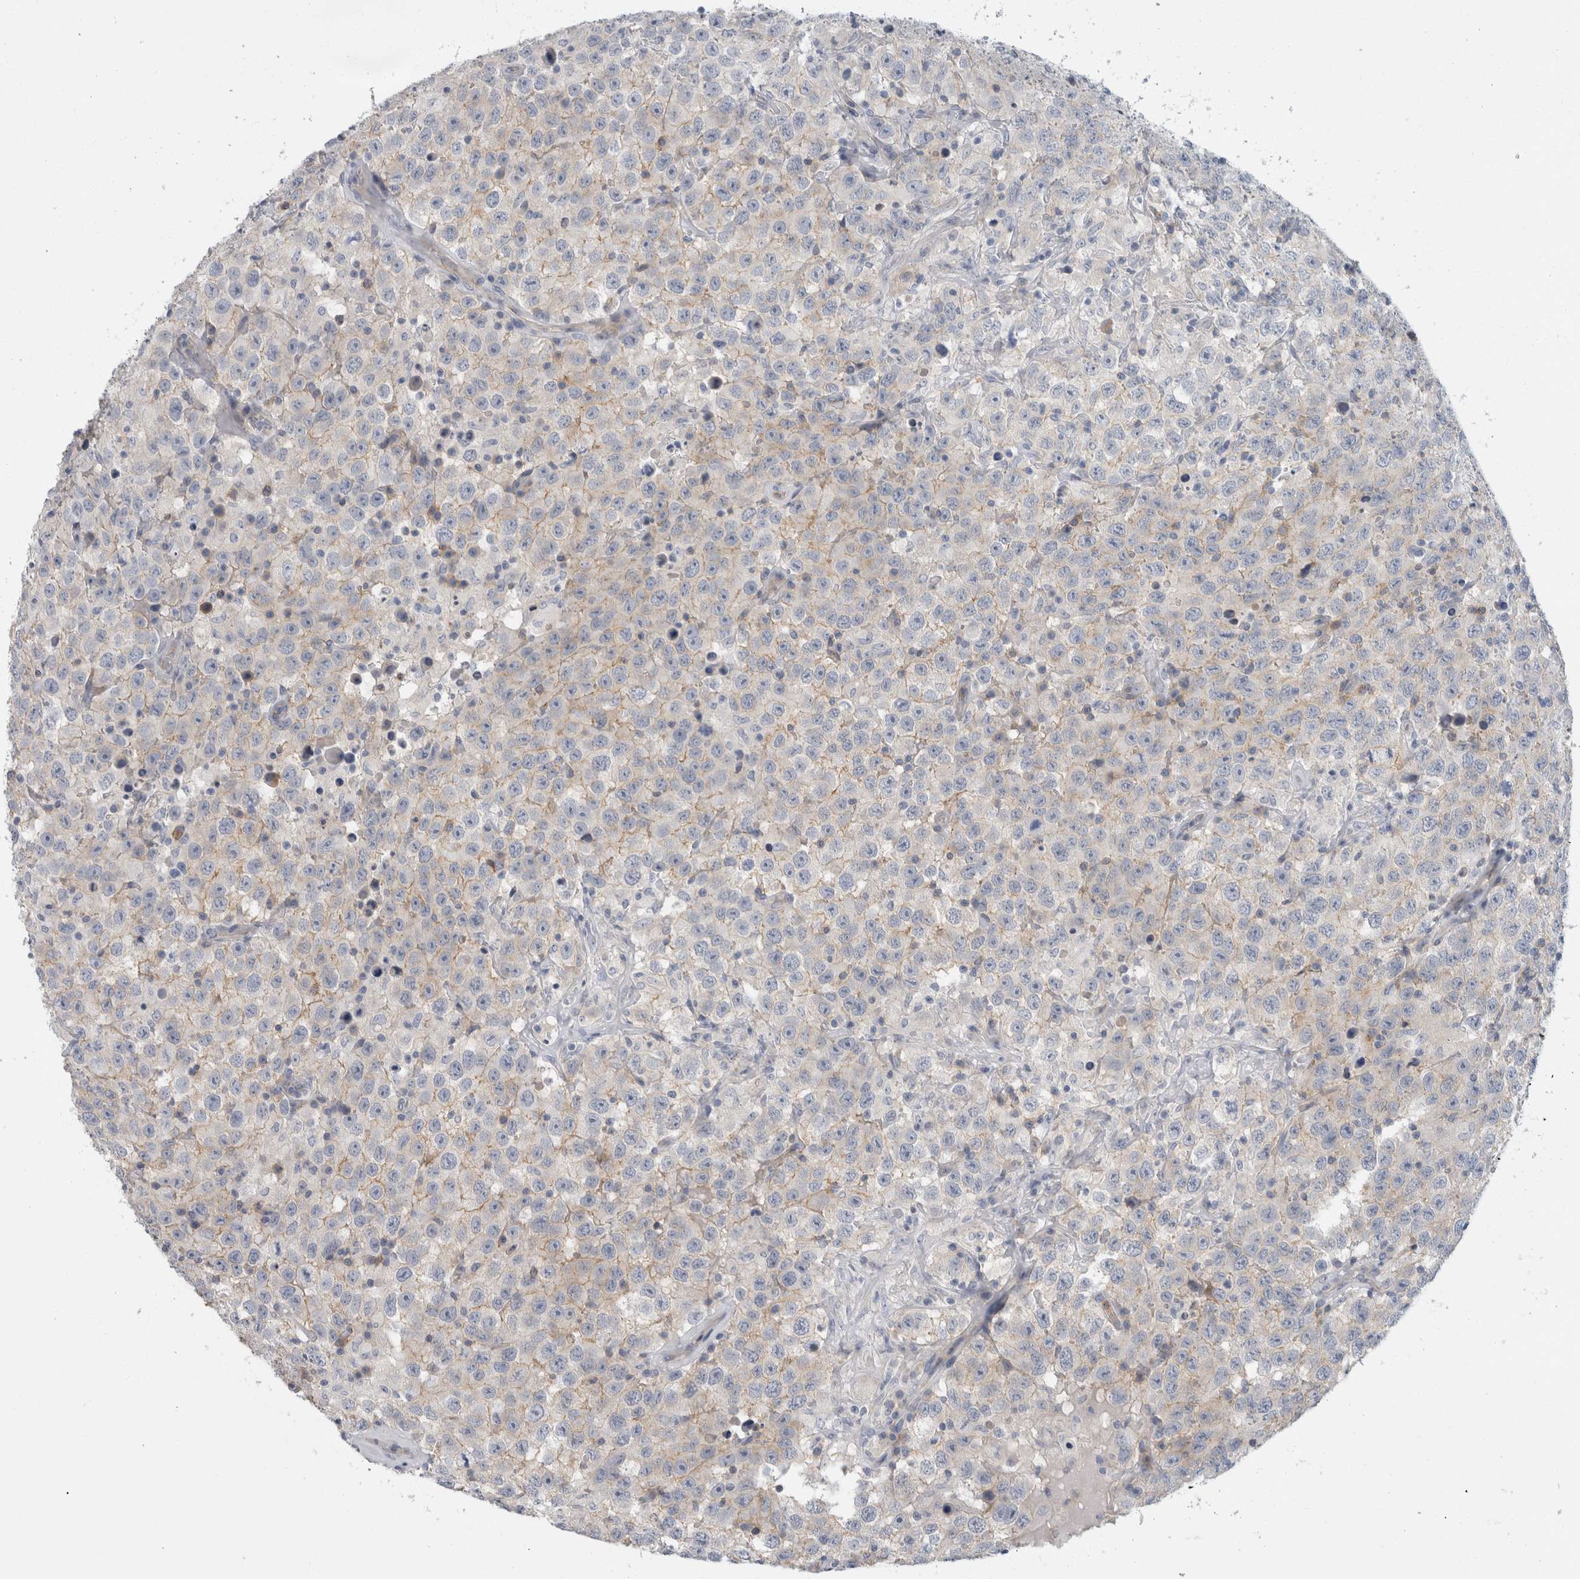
{"staining": {"intensity": "weak", "quantity": "<25%", "location": "cytoplasmic/membranous"}, "tissue": "testis cancer", "cell_type": "Tumor cells", "image_type": "cancer", "snomed": [{"axis": "morphology", "description": "Seminoma, NOS"}, {"axis": "topography", "description": "Testis"}], "caption": "DAB immunohistochemical staining of testis cancer (seminoma) exhibits no significant expression in tumor cells. The staining was performed using DAB to visualize the protein expression in brown, while the nuclei were stained in blue with hematoxylin (Magnification: 20x).", "gene": "CD55", "patient": {"sex": "male", "age": 41}}